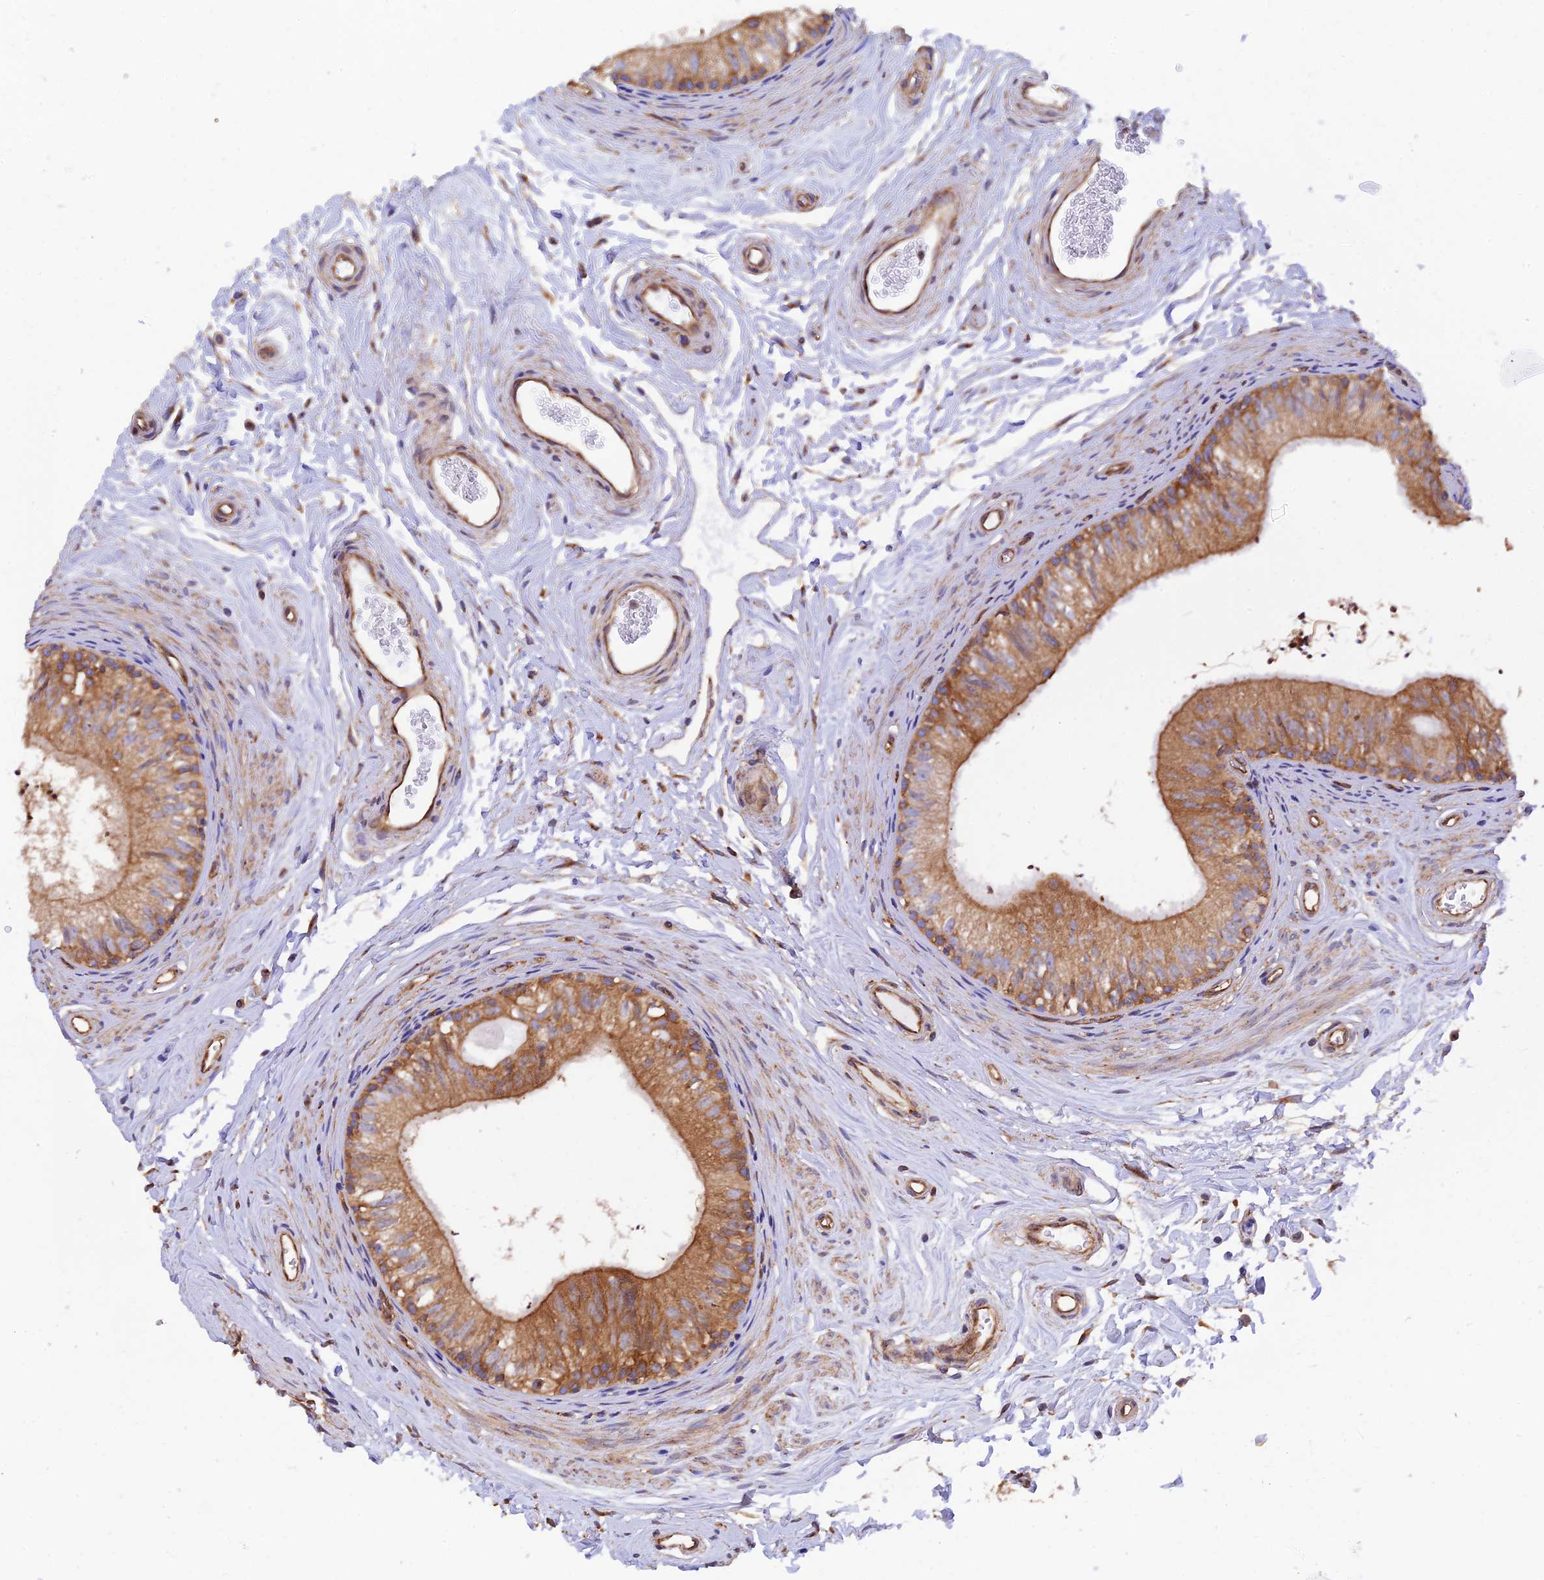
{"staining": {"intensity": "moderate", "quantity": ">75%", "location": "cytoplasmic/membranous"}, "tissue": "epididymis", "cell_type": "Glandular cells", "image_type": "normal", "snomed": [{"axis": "morphology", "description": "Normal tissue, NOS"}, {"axis": "topography", "description": "Epididymis"}], "caption": "This photomicrograph exhibits IHC staining of normal epididymis, with medium moderate cytoplasmic/membranous staining in approximately >75% of glandular cells.", "gene": "DCTN2", "patient": {"sex": "male", "age": 56}}